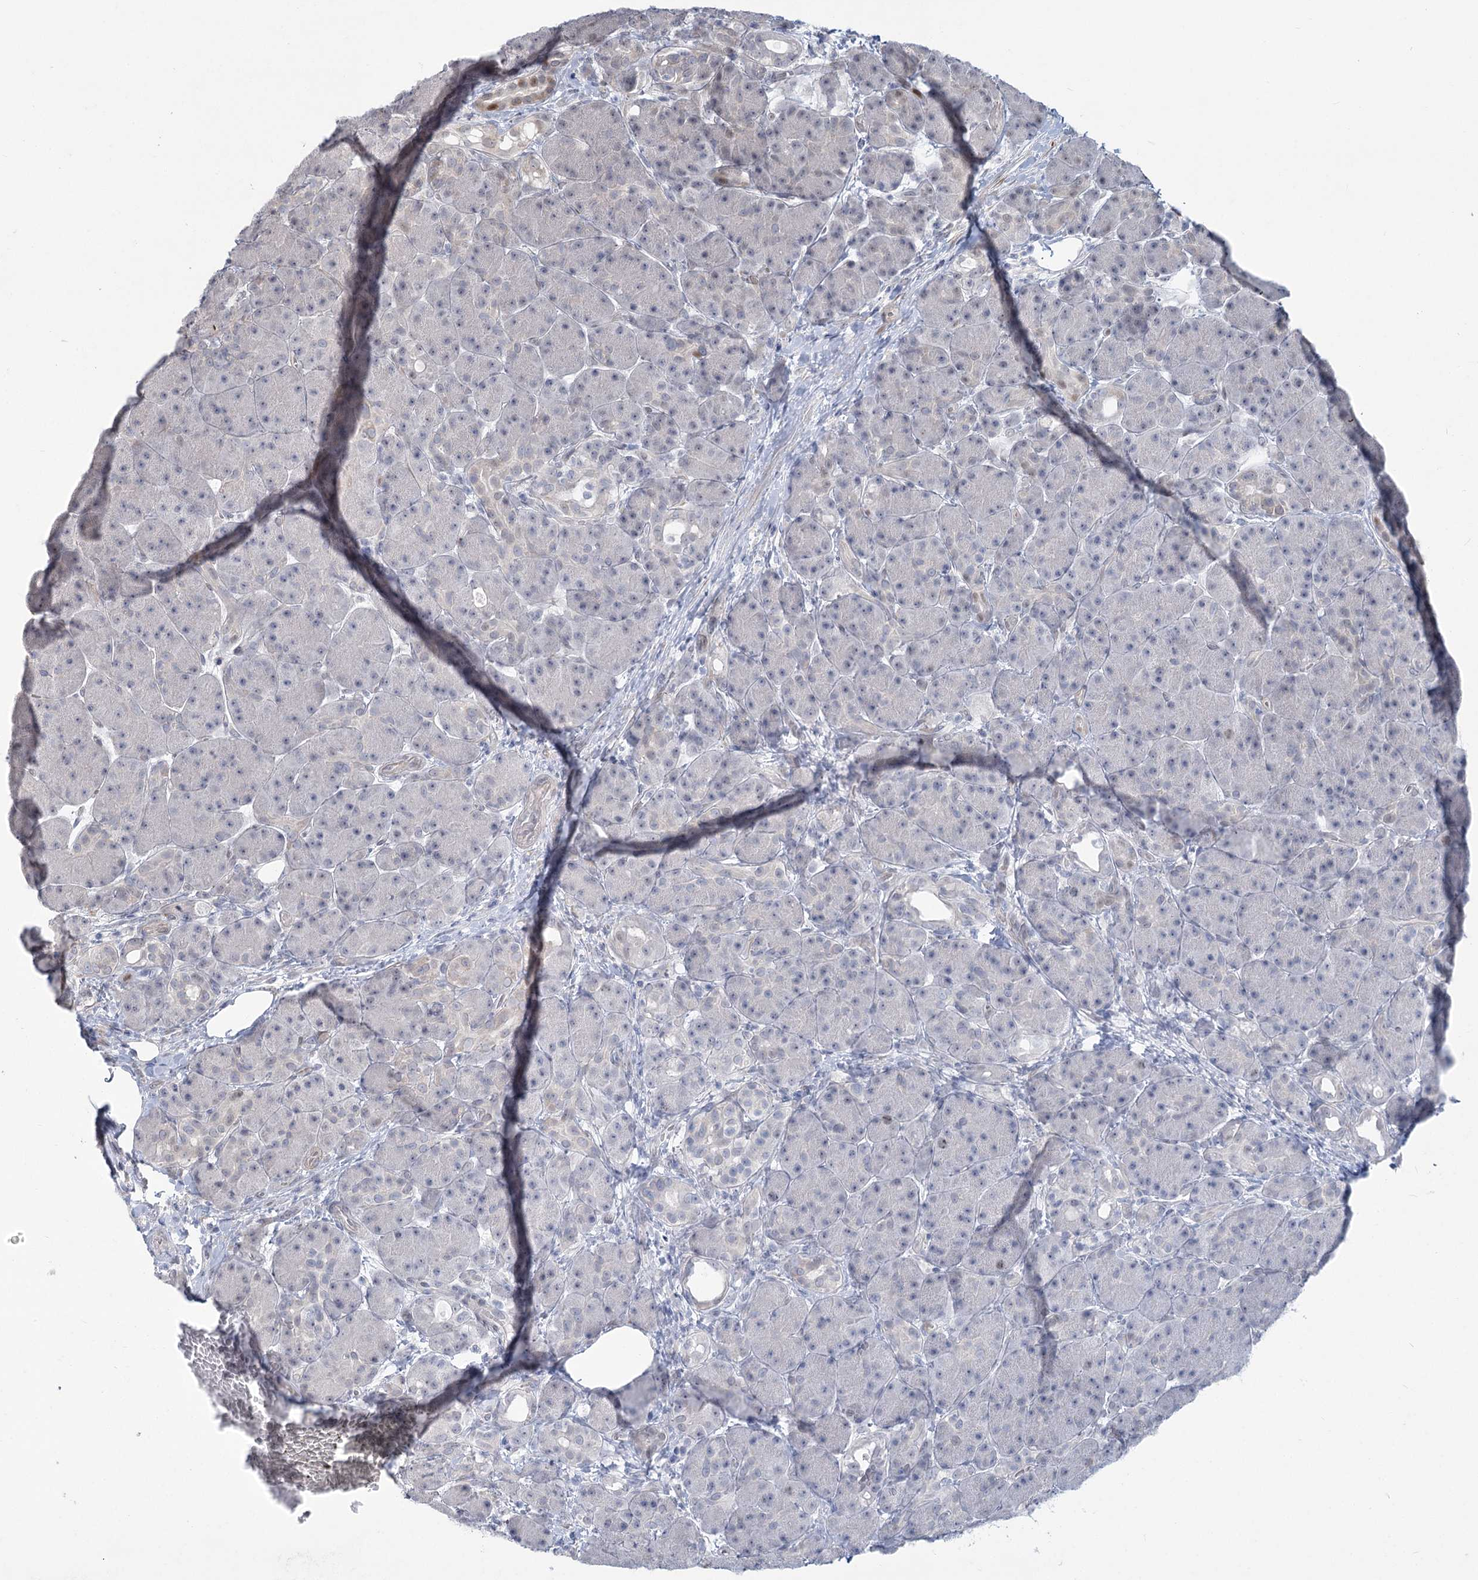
{"staining": {"intensity": "negative", "quantity": "none", "location": "none"}, "tissue": "pancreas", "cell_type": "Exocrine glandular cells", "image_type": "normal", "snomed": [{"axis": "morphology", "description": "Normal tissue, NOS"}, {"axis": "topography", "description": "Pancreas"}], "caption": "IHC micrograph of unremarkable pancreas: human pancreas stained with DAB demonstrates no significant protein expression in exocrine glandular cells.", "gene": "ABITRAM", "patient": {"sex": "male", "age": 63}}